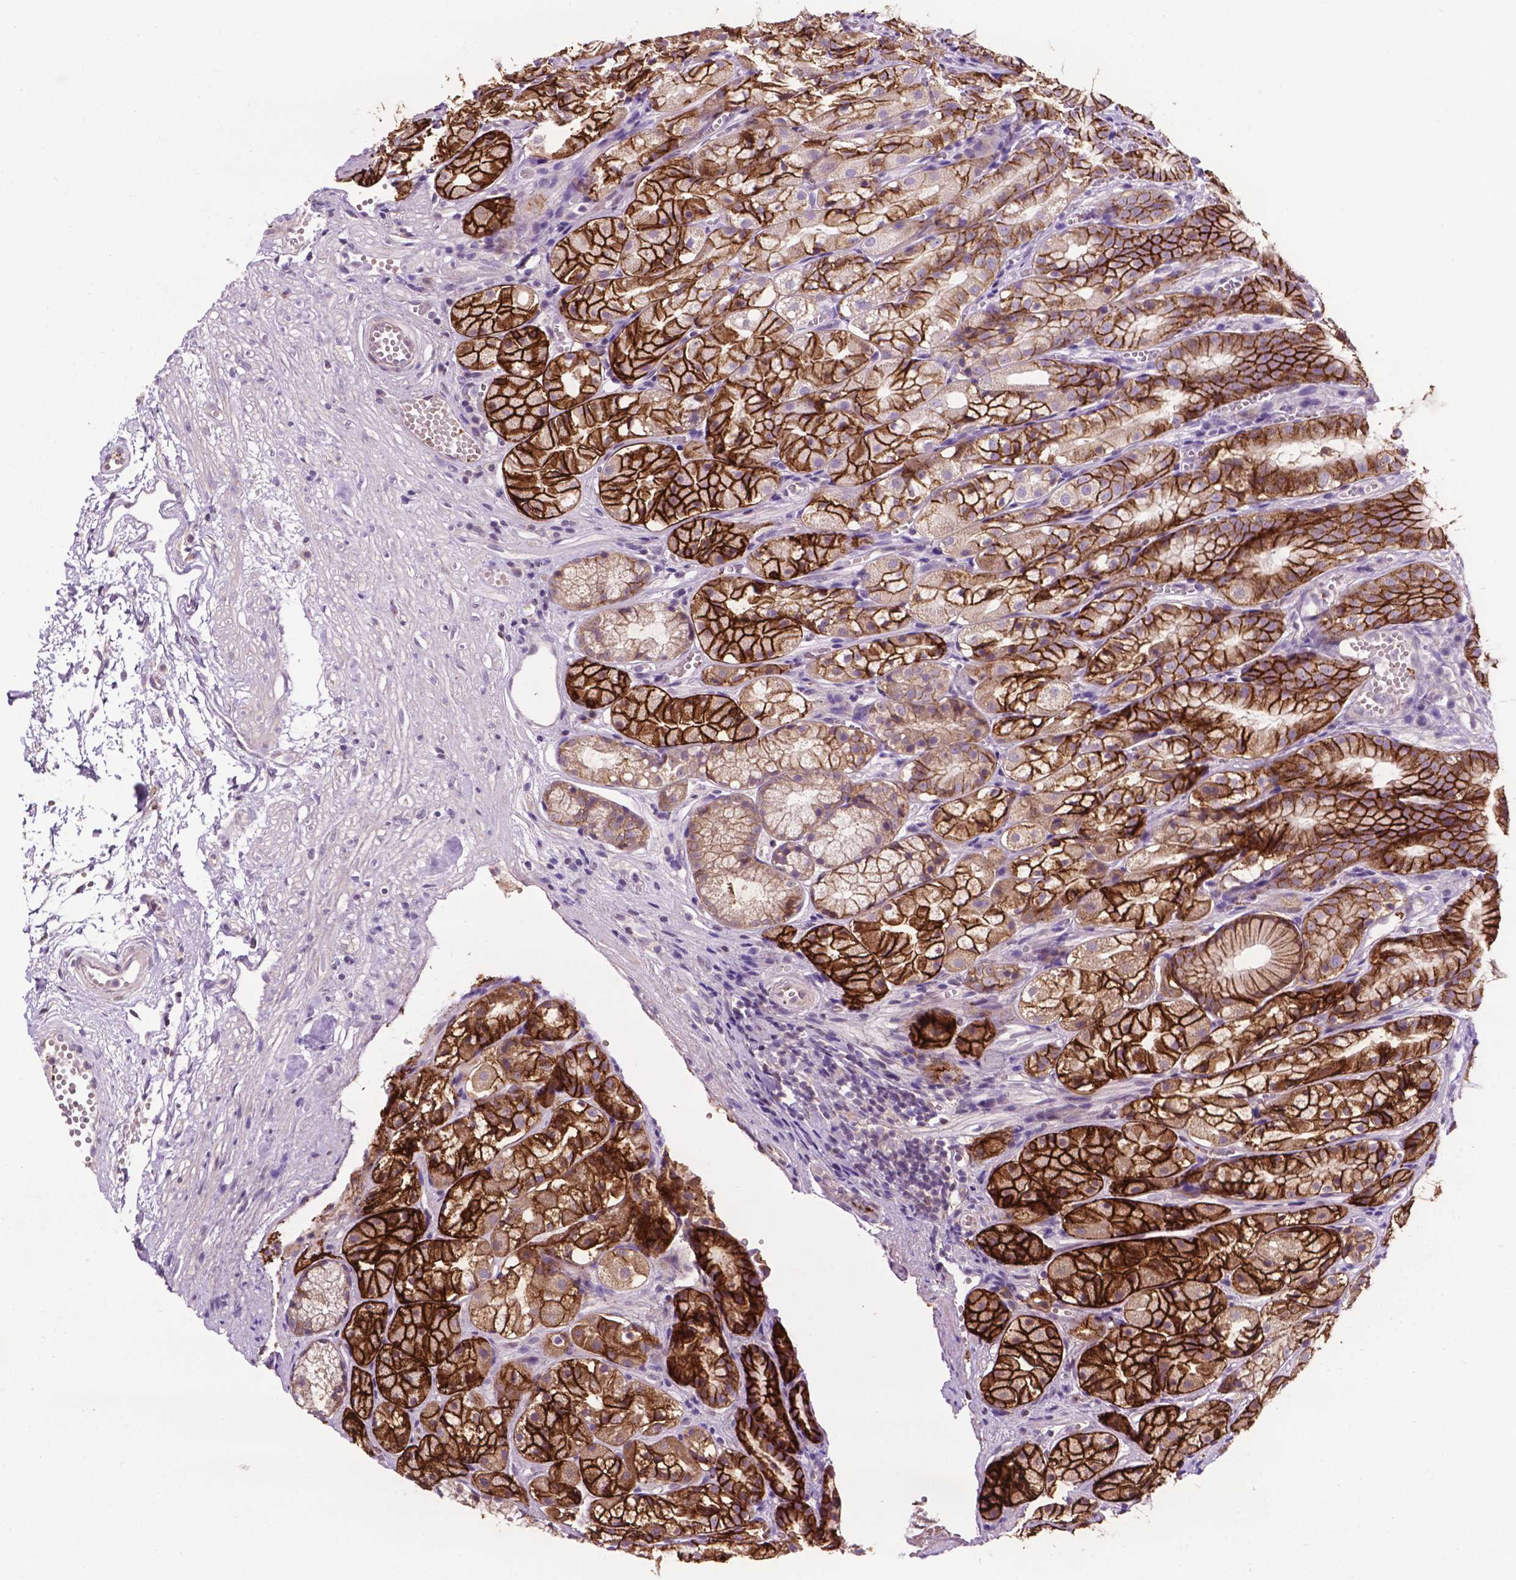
{"staining": {"intensity": "strong", "quantity": "25%-75%", "location": "cytoplasmic/membranous"}, "tissue": "stomach", "cell_type": "Glandular cells", "image_type": "normal", "snomed": [{"axis": "morphology", "description": "Normal tissue, NOS"}, {"axis": "topography", "description": "Stomach"}], "caption": "IHC micrograph of normal stomach: human stomach stained using IHC demonstrates high levels of strong protein expression localized specifically in the cytoplasmic/membranous of glandular cells, appearing as a cytoplasmic/membranous brown color.", "gene": "SPNS2", "patient": {"sex": "male", "age": 70}}